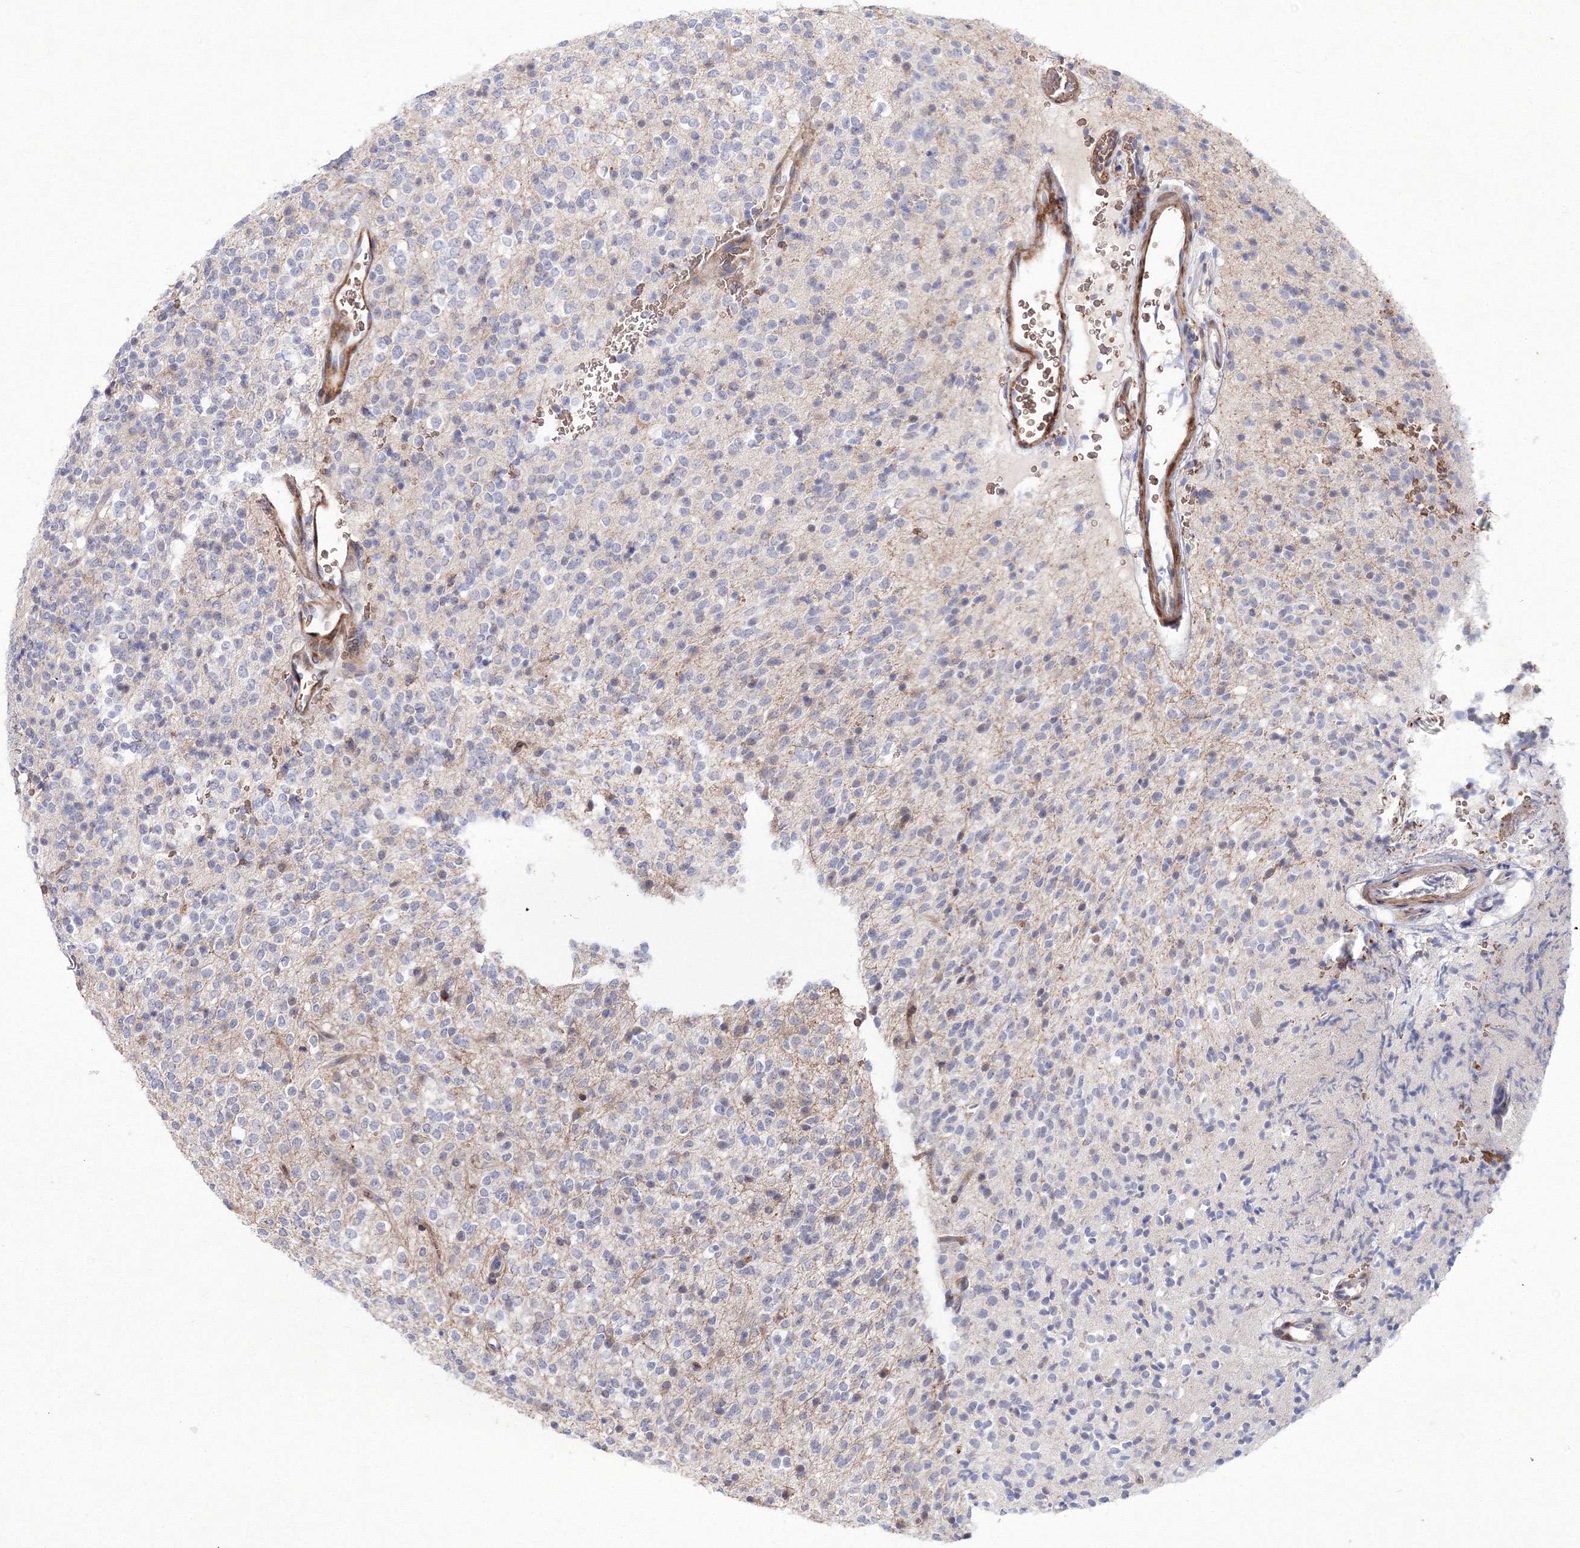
{"staining": {"intensity": "negative", "quantity": "none", "location": "none"}, "tissue": "glioma", "cell_type": "Tumor cells", "image_type": "cancer", "snomed": [{"axis": "morphology", "description": "Glioma, malignant, High grade"}, {"axis": "topography", "description": "Brain"}], "caption": "The photomicrograph displays no staining of tumor cells in high-grade glioma (malignant). (DAB immunohistochemistry (IHC), high magnification).", "gene": "C11orf52", "patient": {"sex": "male", "age": 34}}